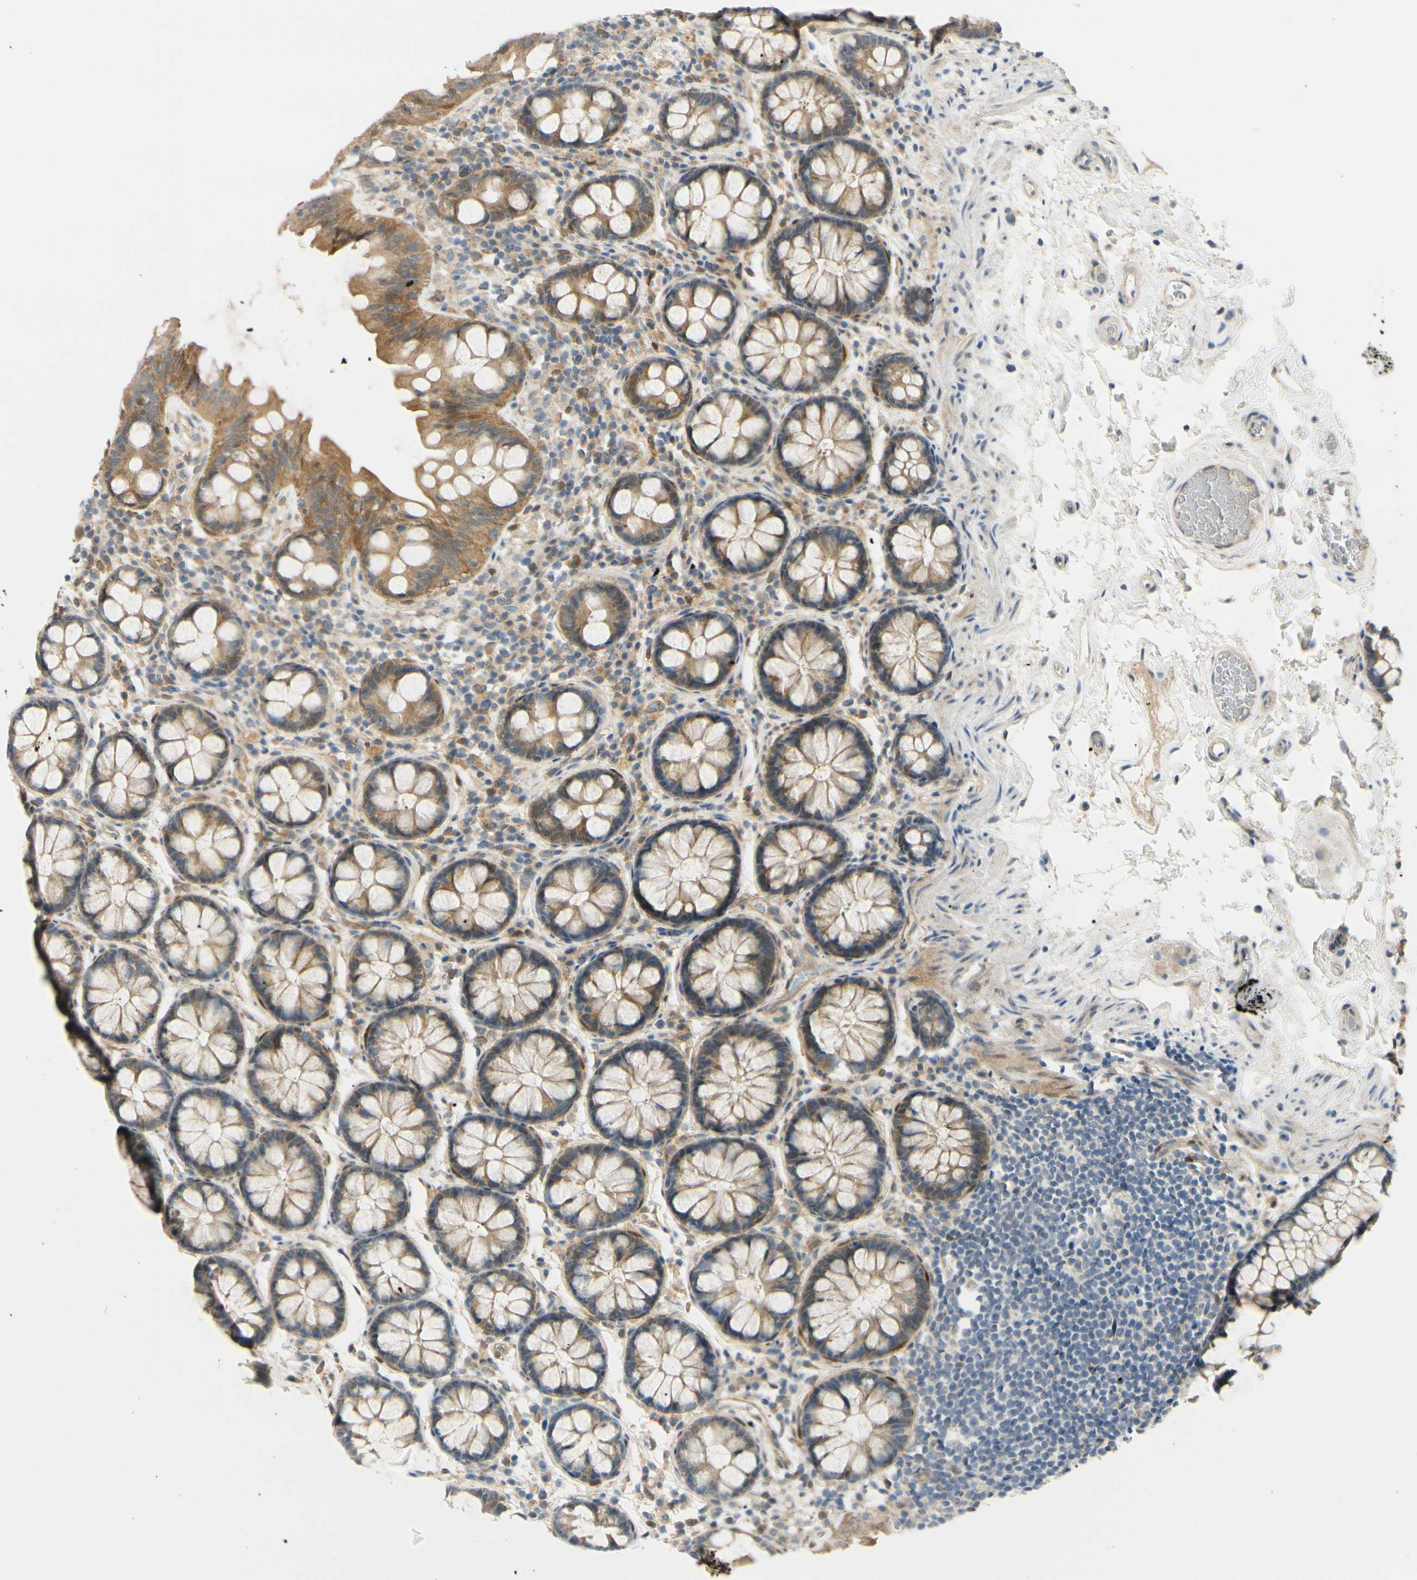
{"staining": {"intensity": "moderate", "quantity": ">75%", "location": "cytoplasmic/membranous"}, "tissue": "colon", "cell_type": "Endothelial cells", "image_type": "normal", "snomed": [{"axis": "morphology", "description": "Normal tissue, NOS"}, {"axis": "topography", "description": "Colon"}], "caption": "The image shows a brown stain indicating the presence of a protein in the cytoplasmic/membranous of endothelial cells in colon. (DAB (3,3'-diaminobenzidine) = brown stain, brightfield microscopy at high magnification).", "gene": "FHL2", "patient": {"sex": "female", "age": 80}}